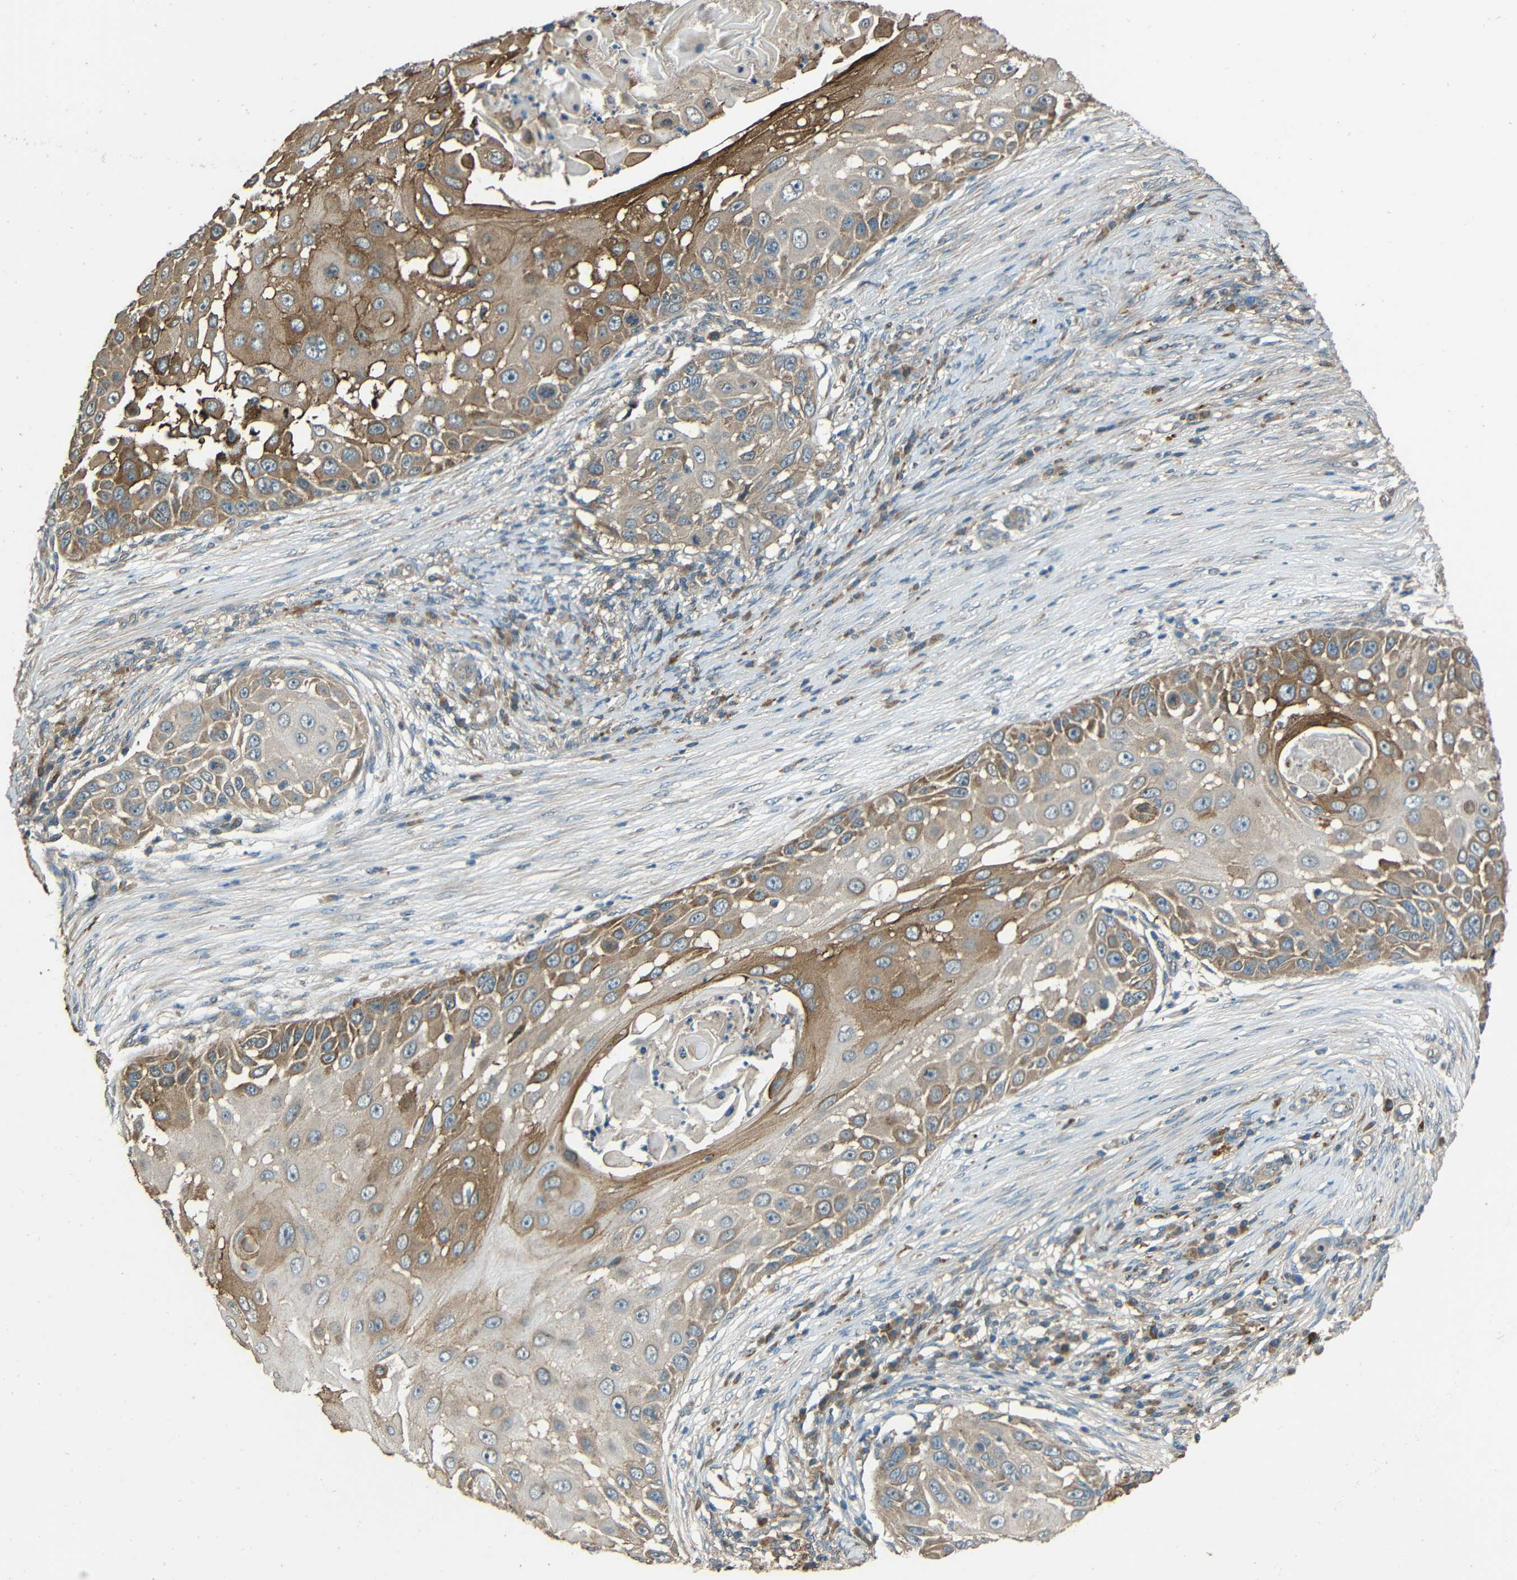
{"staining": {"intensity": "moderate", "quantity": ">75%", "location": "cytoplasmic/membranous"}, "tissue": "skin cancer", "cell_type": "Tumor cells", "image_type": "cancer", "snomed": [{"axis": "morphology", "description": "Squamous cell carcinoma, NOS"}, {"axis": "topography", "description": "Skin"}], "caption": "This photomicrograph shows immunohistochemistry (IHC) staining of skin cancer, with medium moderate cytoplasmic/membranous staining in approximately >75% of tumor cells.", "gene": "ACACA", "patient": {"sex": "female", "age": 44}}